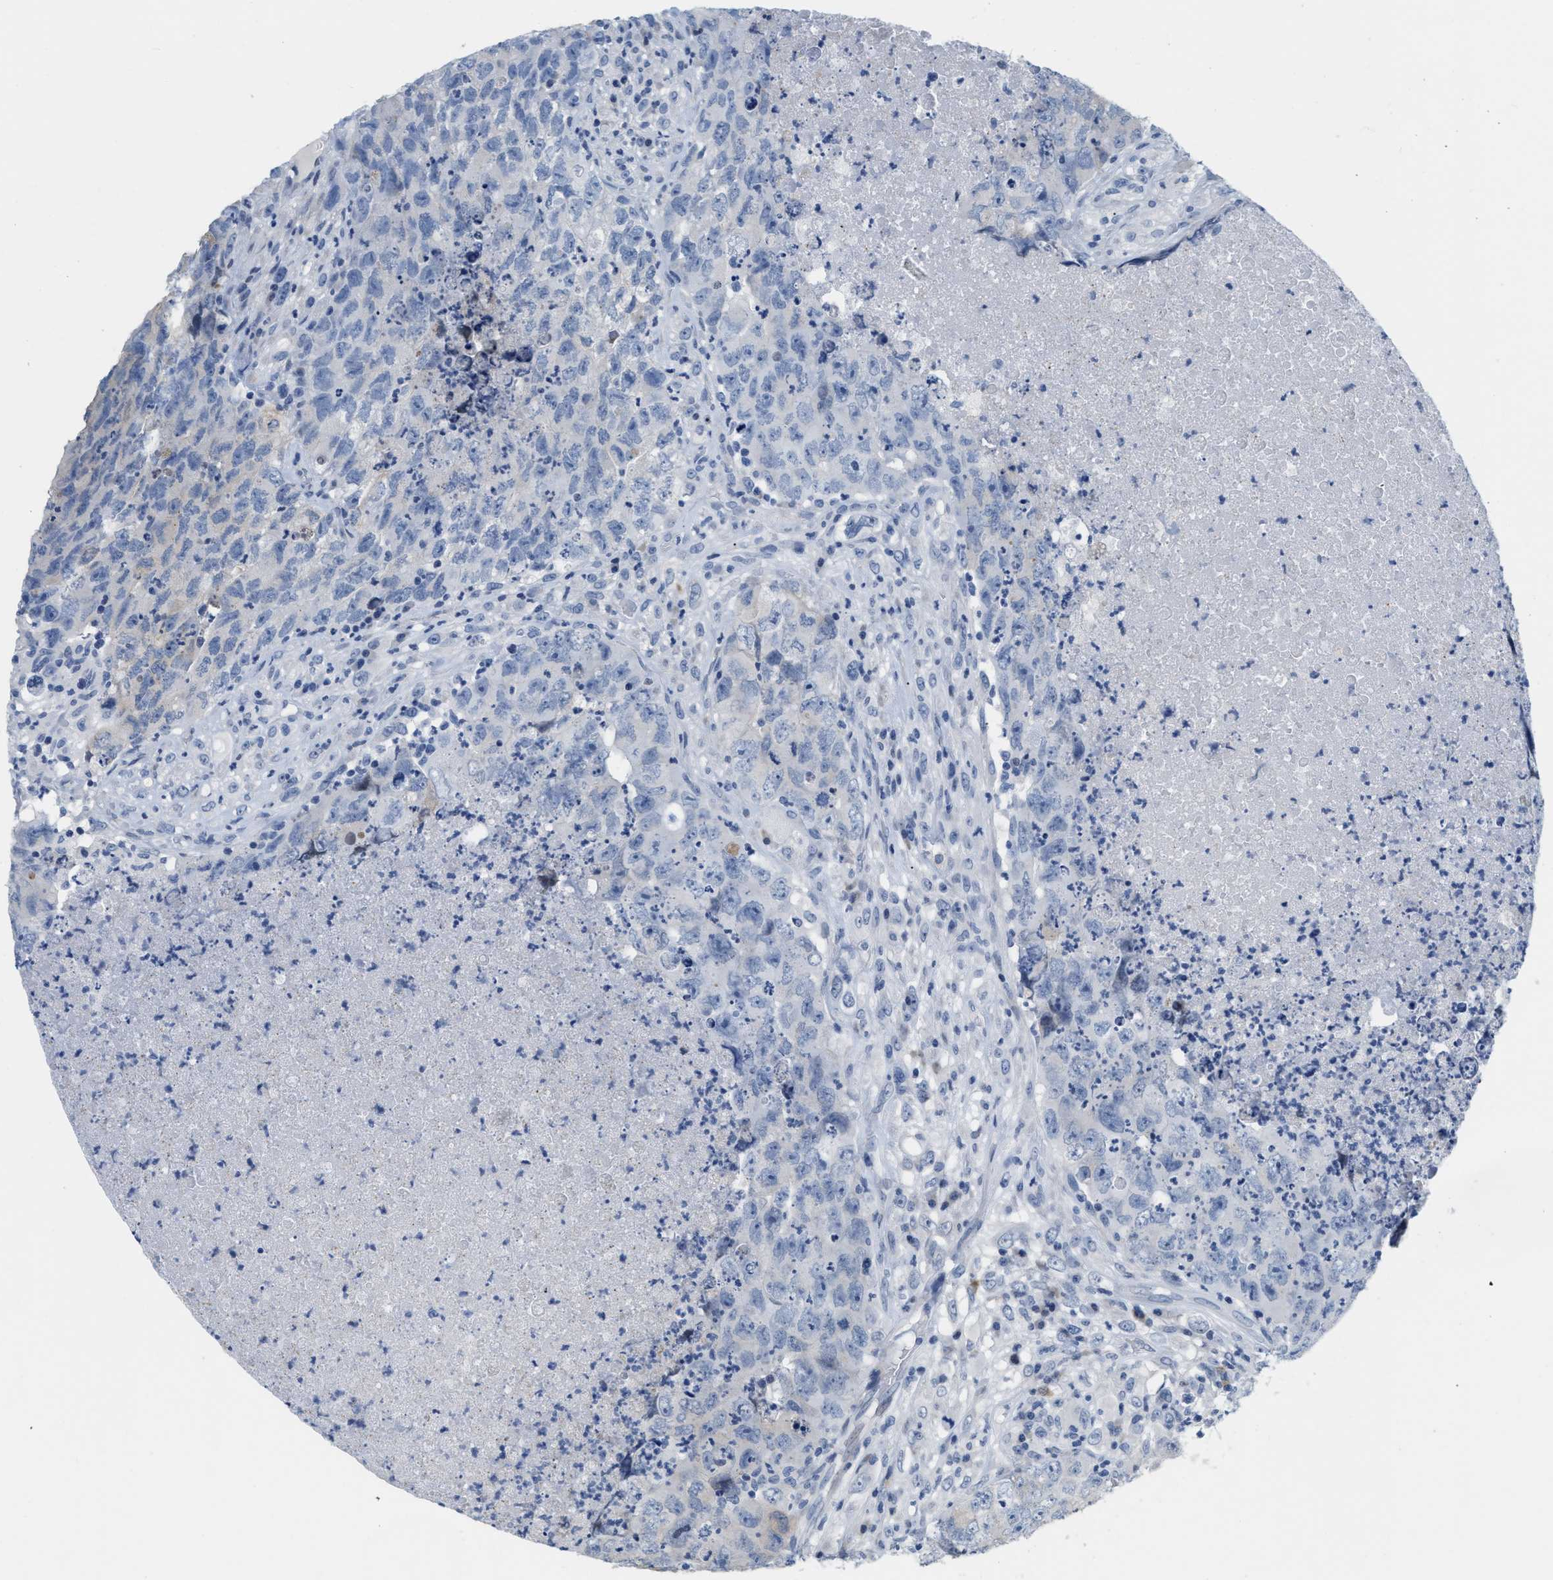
{"staining": {"intensity": "negative", "quantity": "none", "location": "none"}, "tissue": "testis cancer", "cell_type": "Tumor cells", "image_type": "cancer", "snomed": [{"axis": "morphology", "description": "Carcinoma, Embryonal, NOS"}, {"axis": "topography", "description": "Testis"}], "caption": "High power microscopy micrograph of an IHC histopathology image of testis embryonal carcinoma, revealing no significant staining in tumor cells. Brightfield microscopy of immunohistochemistry stained with DAB (brown) and hematoxylin (blue), captured at high magnification.", "gene": "CRYM", "patient": {"sex": "male", "age": 32}}